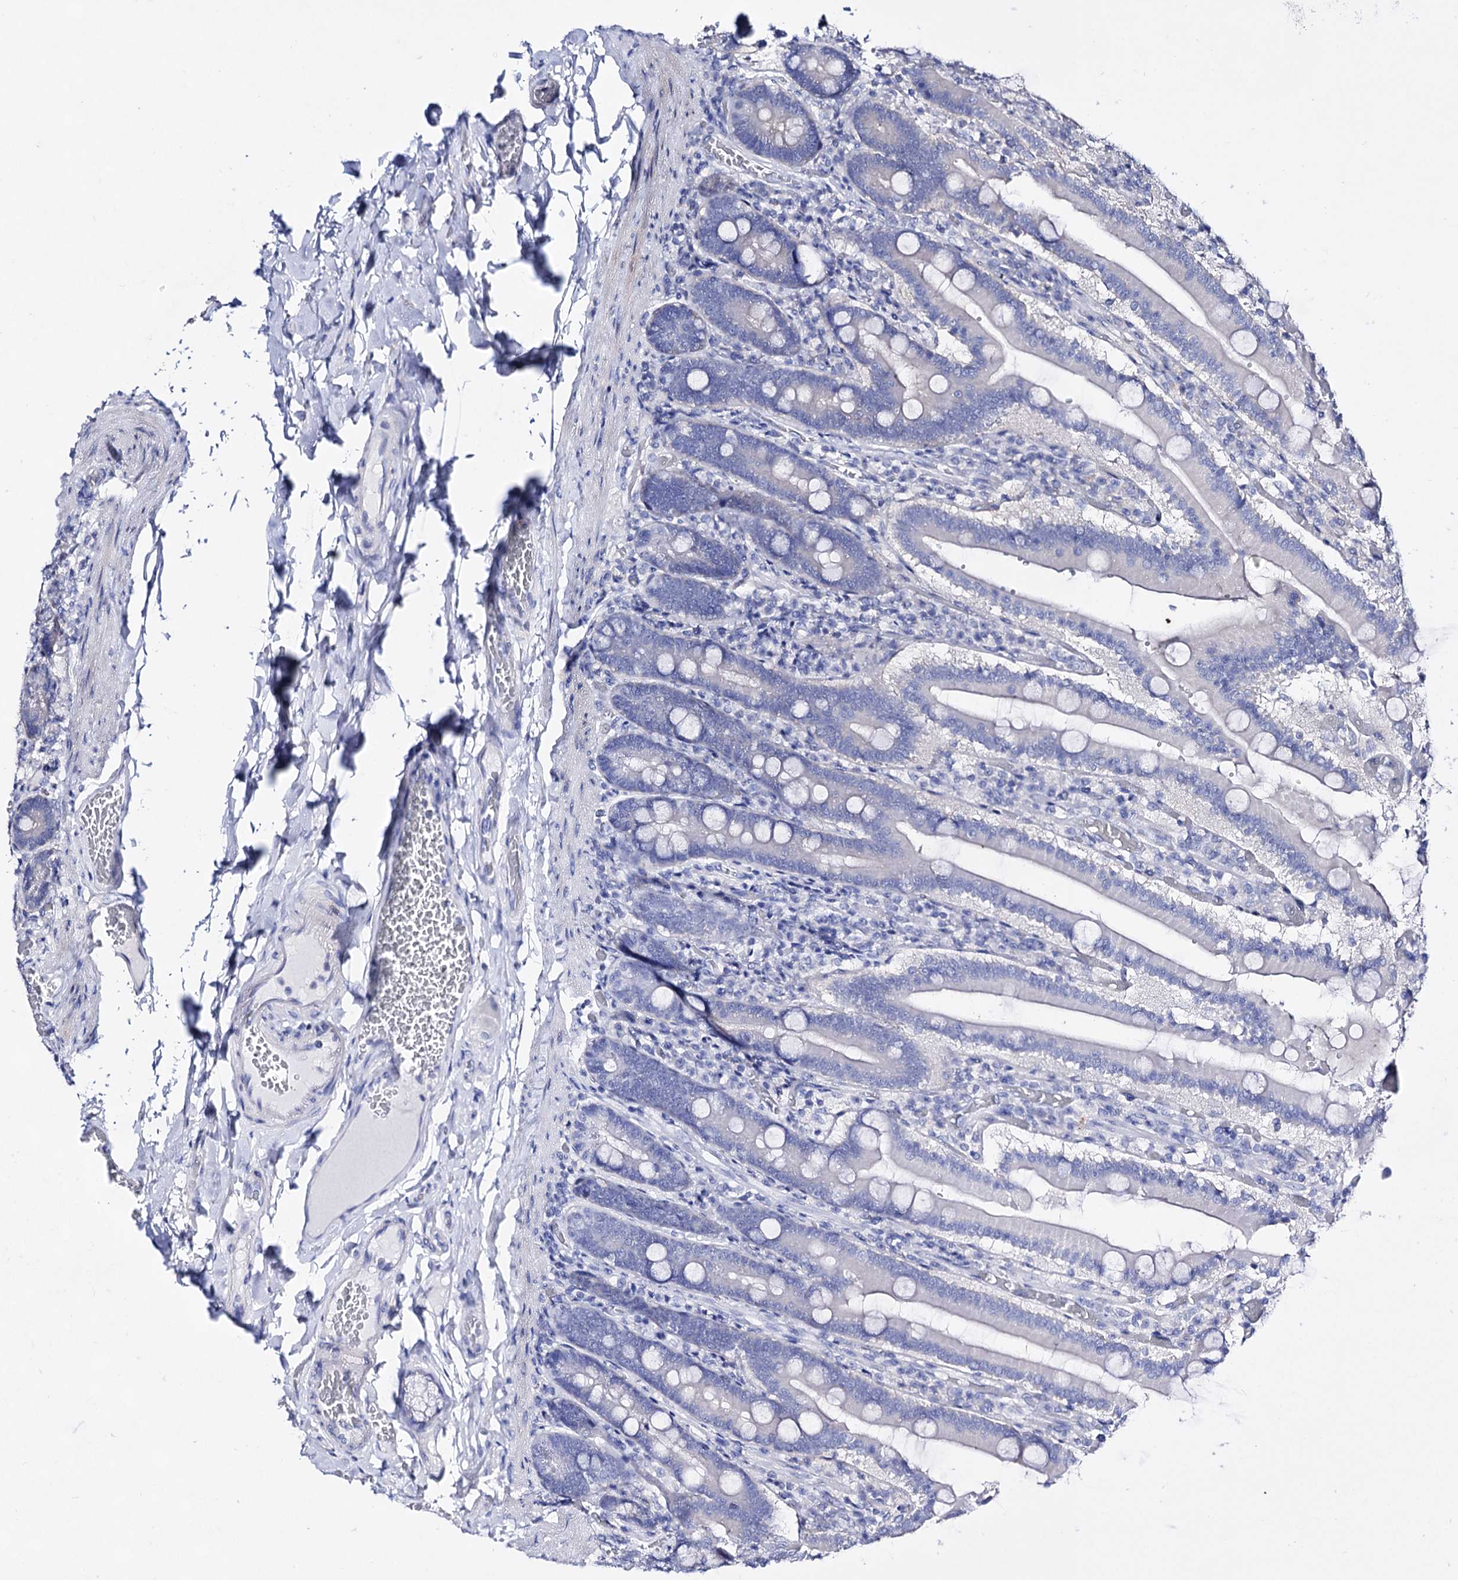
{"staining": {"intensity": "negative", "quantity": "none", "location": "none"}, "tissue": "duodenum", "cell_type": "Glandular cells", "image_type": "normal", "snomed": [{"axis": "morphology", "description": "Normal tissue, NOS"}, {"axis": "topography", "description": "Duodenum"}], "caption": "DAB immunohistochemical staining of normal duodenum shows no significant positivity in glandular cells. (DAB immunohistochemistry with hematoxylin counter stain).", "gene": "PLIN1", "patient": {"sex": "female", "age": 62}}